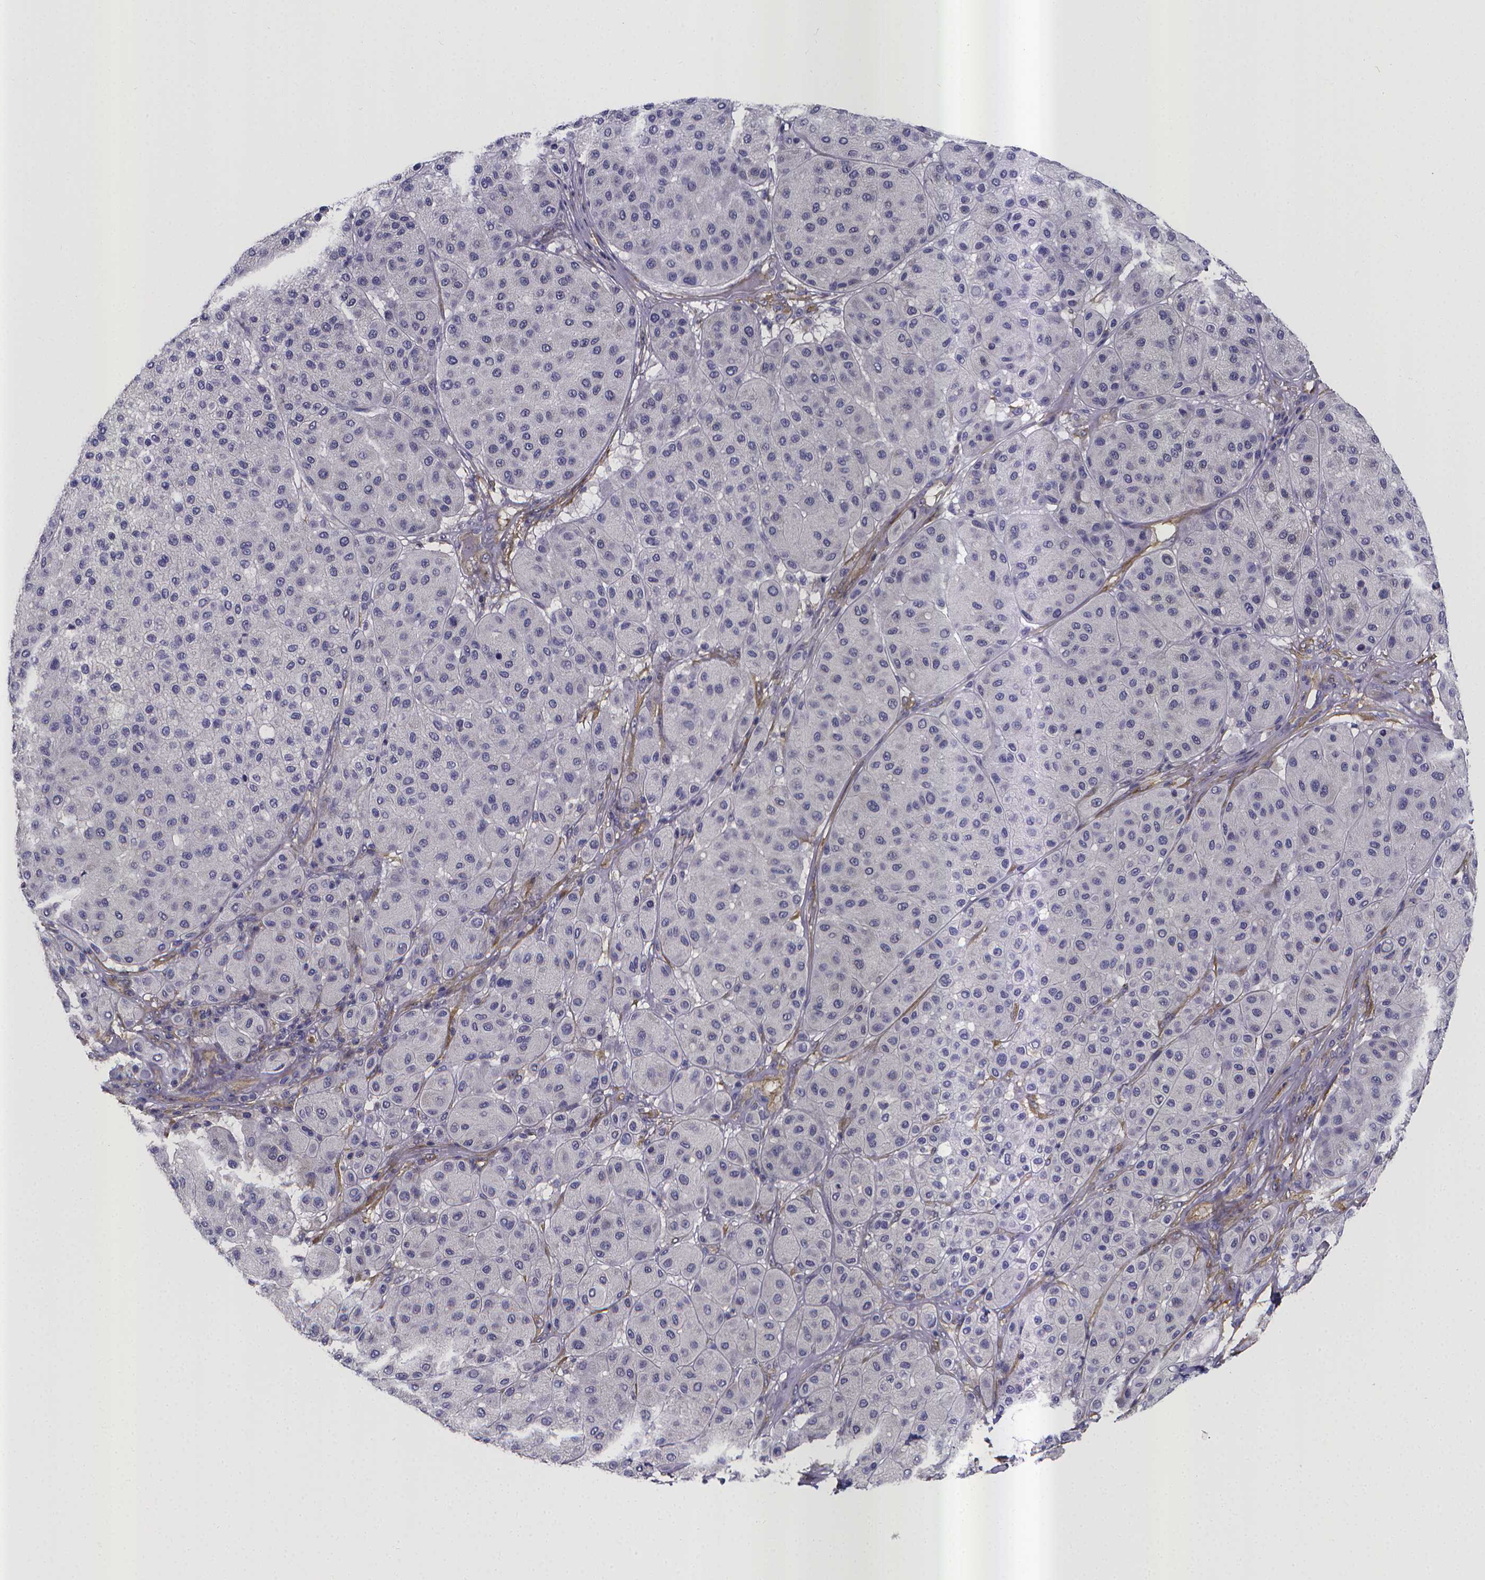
{"staining": {"intensity": "negative", "quantity": "none", "location": "none"}, "tissue": "melanoma", "cell_type": "Tumor cells", "image_type": "cancer", "snomed": [{"axis": "morphology", "description": "Malignant melanoma, Metastatic site"}, {"axis": "topography", "description": "Smooth muscle"}], "caption": "A photomicrograph of human malignant melanoma (metastatic site) is negative for staining in tumor cells.", "gene": "RERG", "patient": {"sex": "male", "age": 41}}